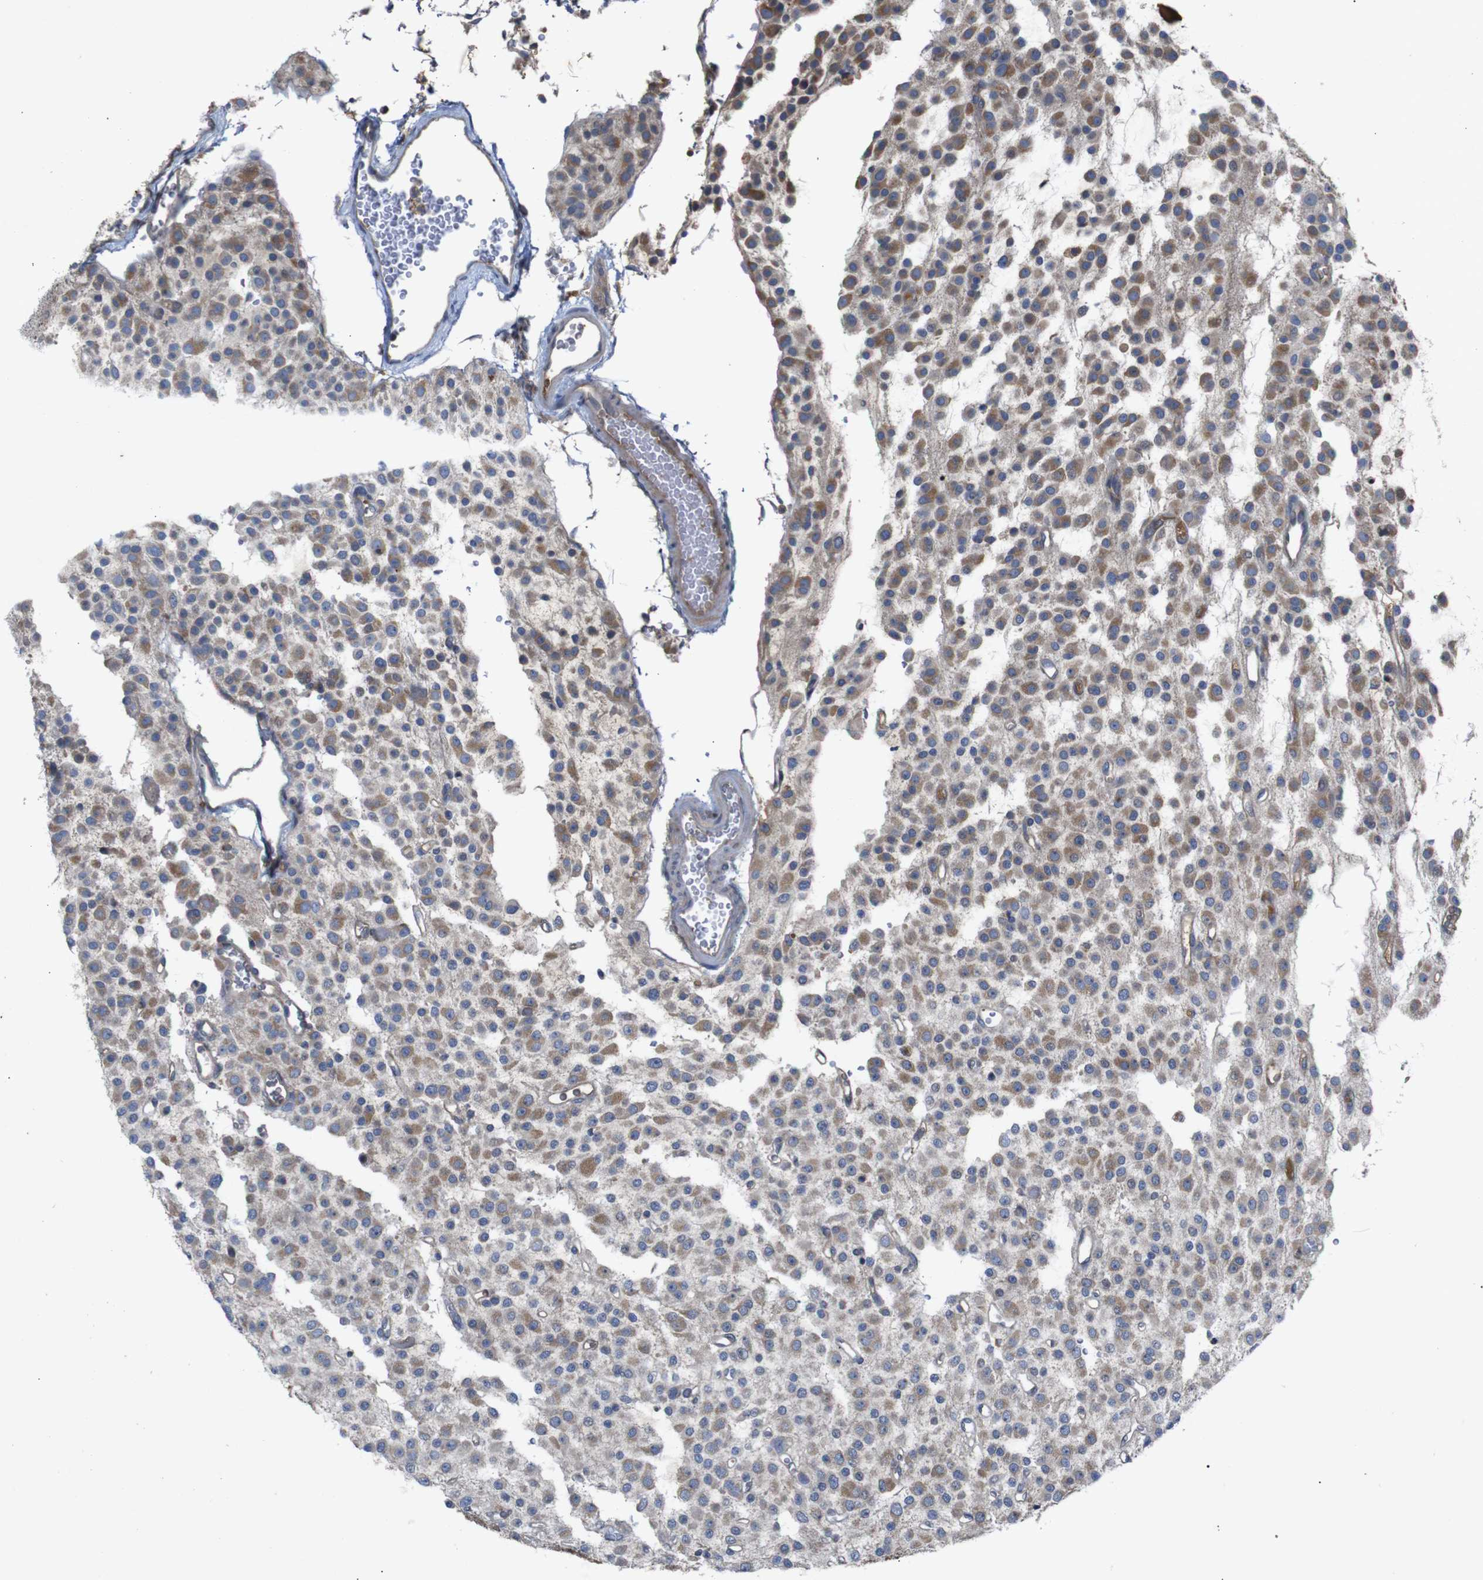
{"staining": {"intensity": "moderate", "quantity": "25%-75%", "location": "cytoplasmic/membranous"}, "tissue": "glioma", "cell_type": "Tumor cells", "image_type": "cancer", "snomed": [{"axis": "morphology", "description": "Glioma, malignant, Low grade"}, {"axis": "topography", "description": "Brain"}], "caption": "There is medium levels of moderate cytoplasmic/membranous expression in tumor cells of glioma, as demonstrated by immunohistochemical staining (brown color).", "gene": "PTPN1", "patient": {"sex": "male", "age": 38}}